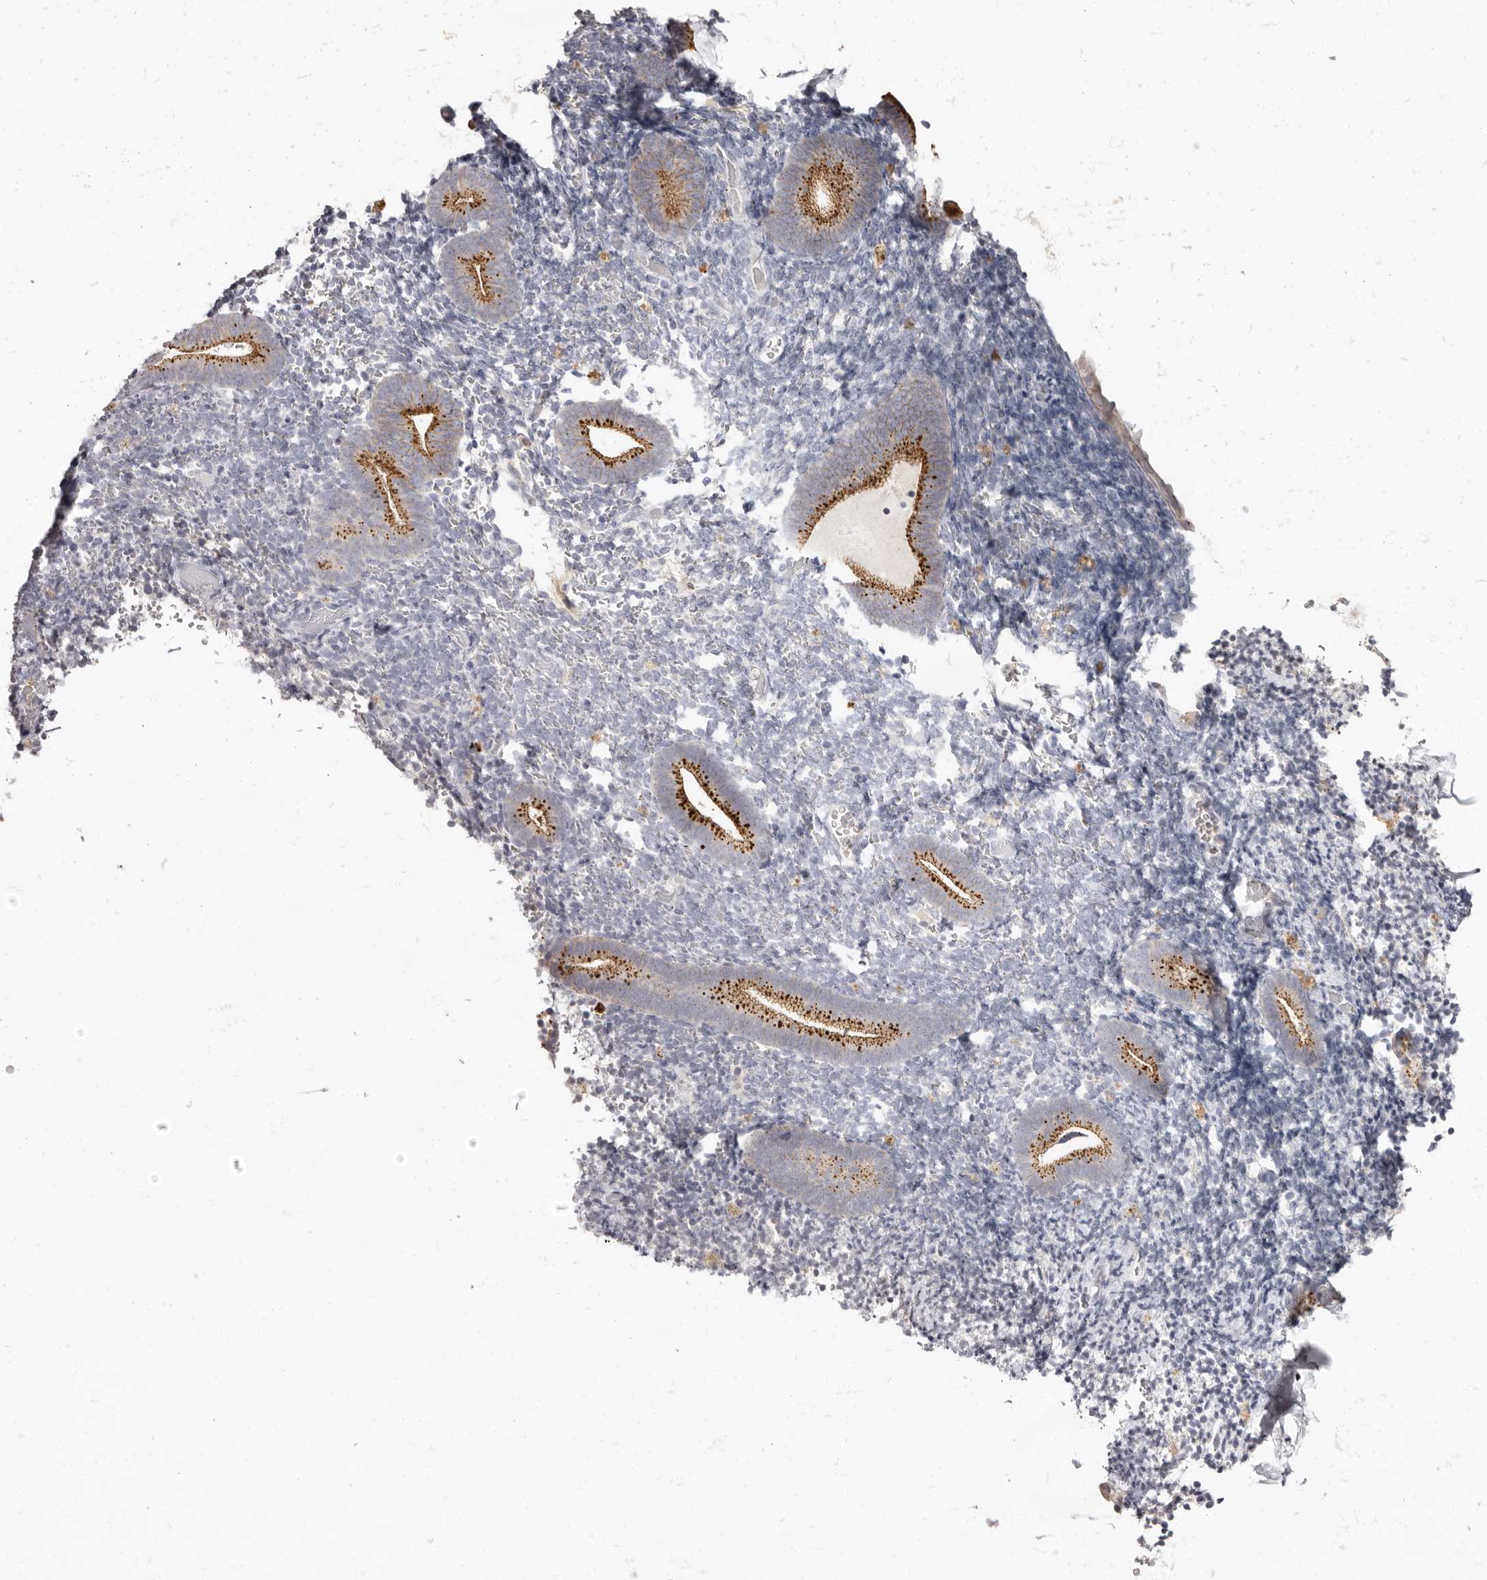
{"staining": {"intensity": "negative", "quantity": "none", "location": "none"}, "tissue": "endometrium", "cell_type": "Cells in endometrial stroma", "image_type": "normal", "snomed": [{"axis": "morphology", "description": "Normal tissue, NOS"}, {"axis": "topography", "description": "Endometrium"}], "caption": "Cells in endometrial stroma show no significant positivity in benign endometrium. (Brightfield microscopy of DAB immunohistochemistry at high magnification).", "gene": "PCDHB6", "patient": {"sex": "female", "age": 51}}